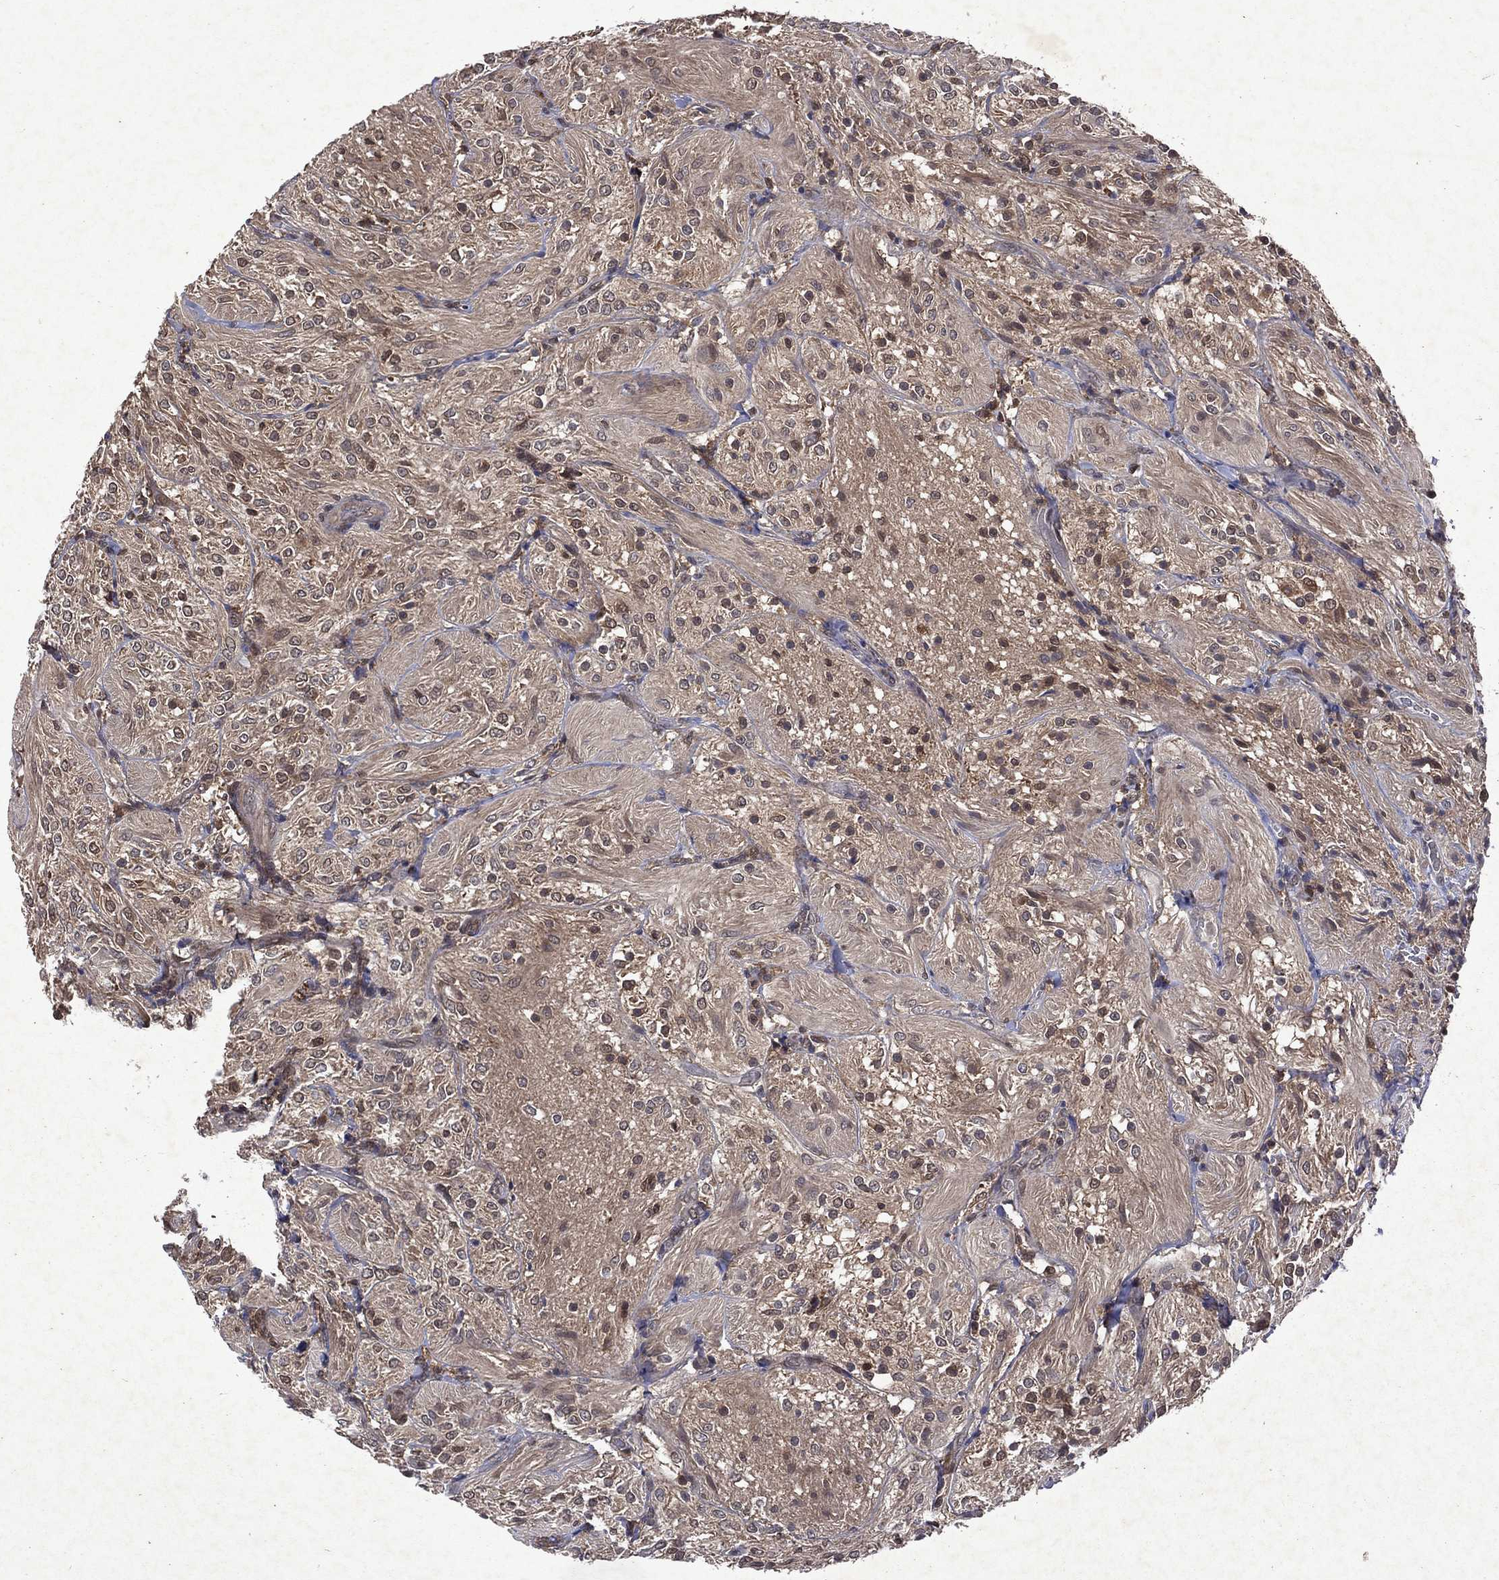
{"staining": {"intensity": "weak", "quantity": "<25%", "location": "cytoplasmic/membranous"}, "tissue": "glioma", "cell_type": "Tumor cells", "image_type": "cancer", "snomed": [{"axis": "morphology", "description": "Glioma, malignant, Low grade"}, {"axis": "topography", "description": "Brain"}], "caption": "Tumor cells are negative for protein expression in human glioma. Nuclei are stained in blue.", "gene": "MTAP", "patient": {"sex": "male", "age": 3}}